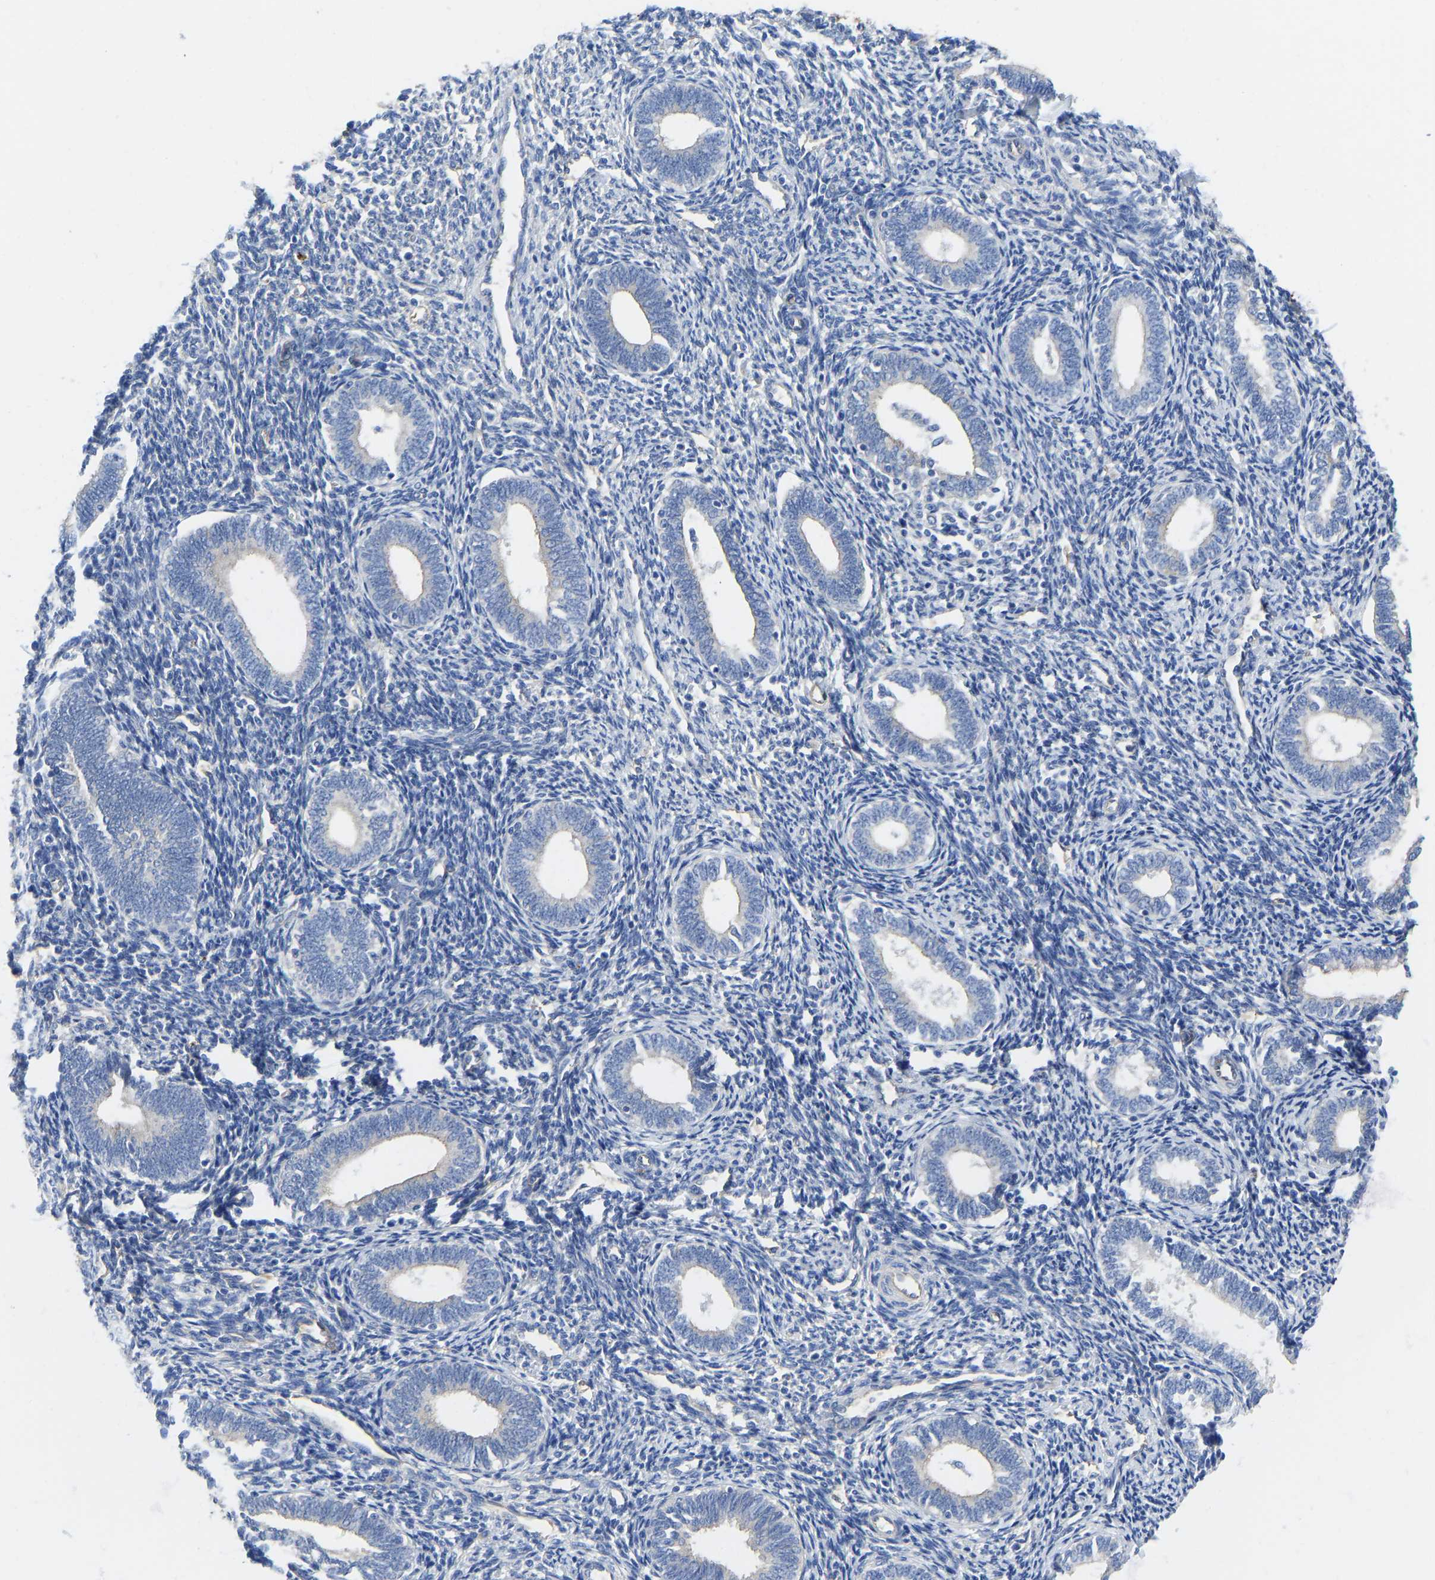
{"staining": {"intensity": "negative", "quantity": "none", "location": "none"}, "tissue": "endometrium", "cell_type": "Cells in endometrial stroma", "image_type": "normal", "snomed": [{"axis": "morphology", "description": "Normal tissue, NOS"}, {"axis": "topography", "description": "Endometrium"}], "caption": "This is an immunohistochemistry (IHC) photomicrograph of unremarkable endometrium. There is no positivity in cells in endometrial stroma.", "gene": "CHAD", "patient": {"sex": "female", "age": 41}}